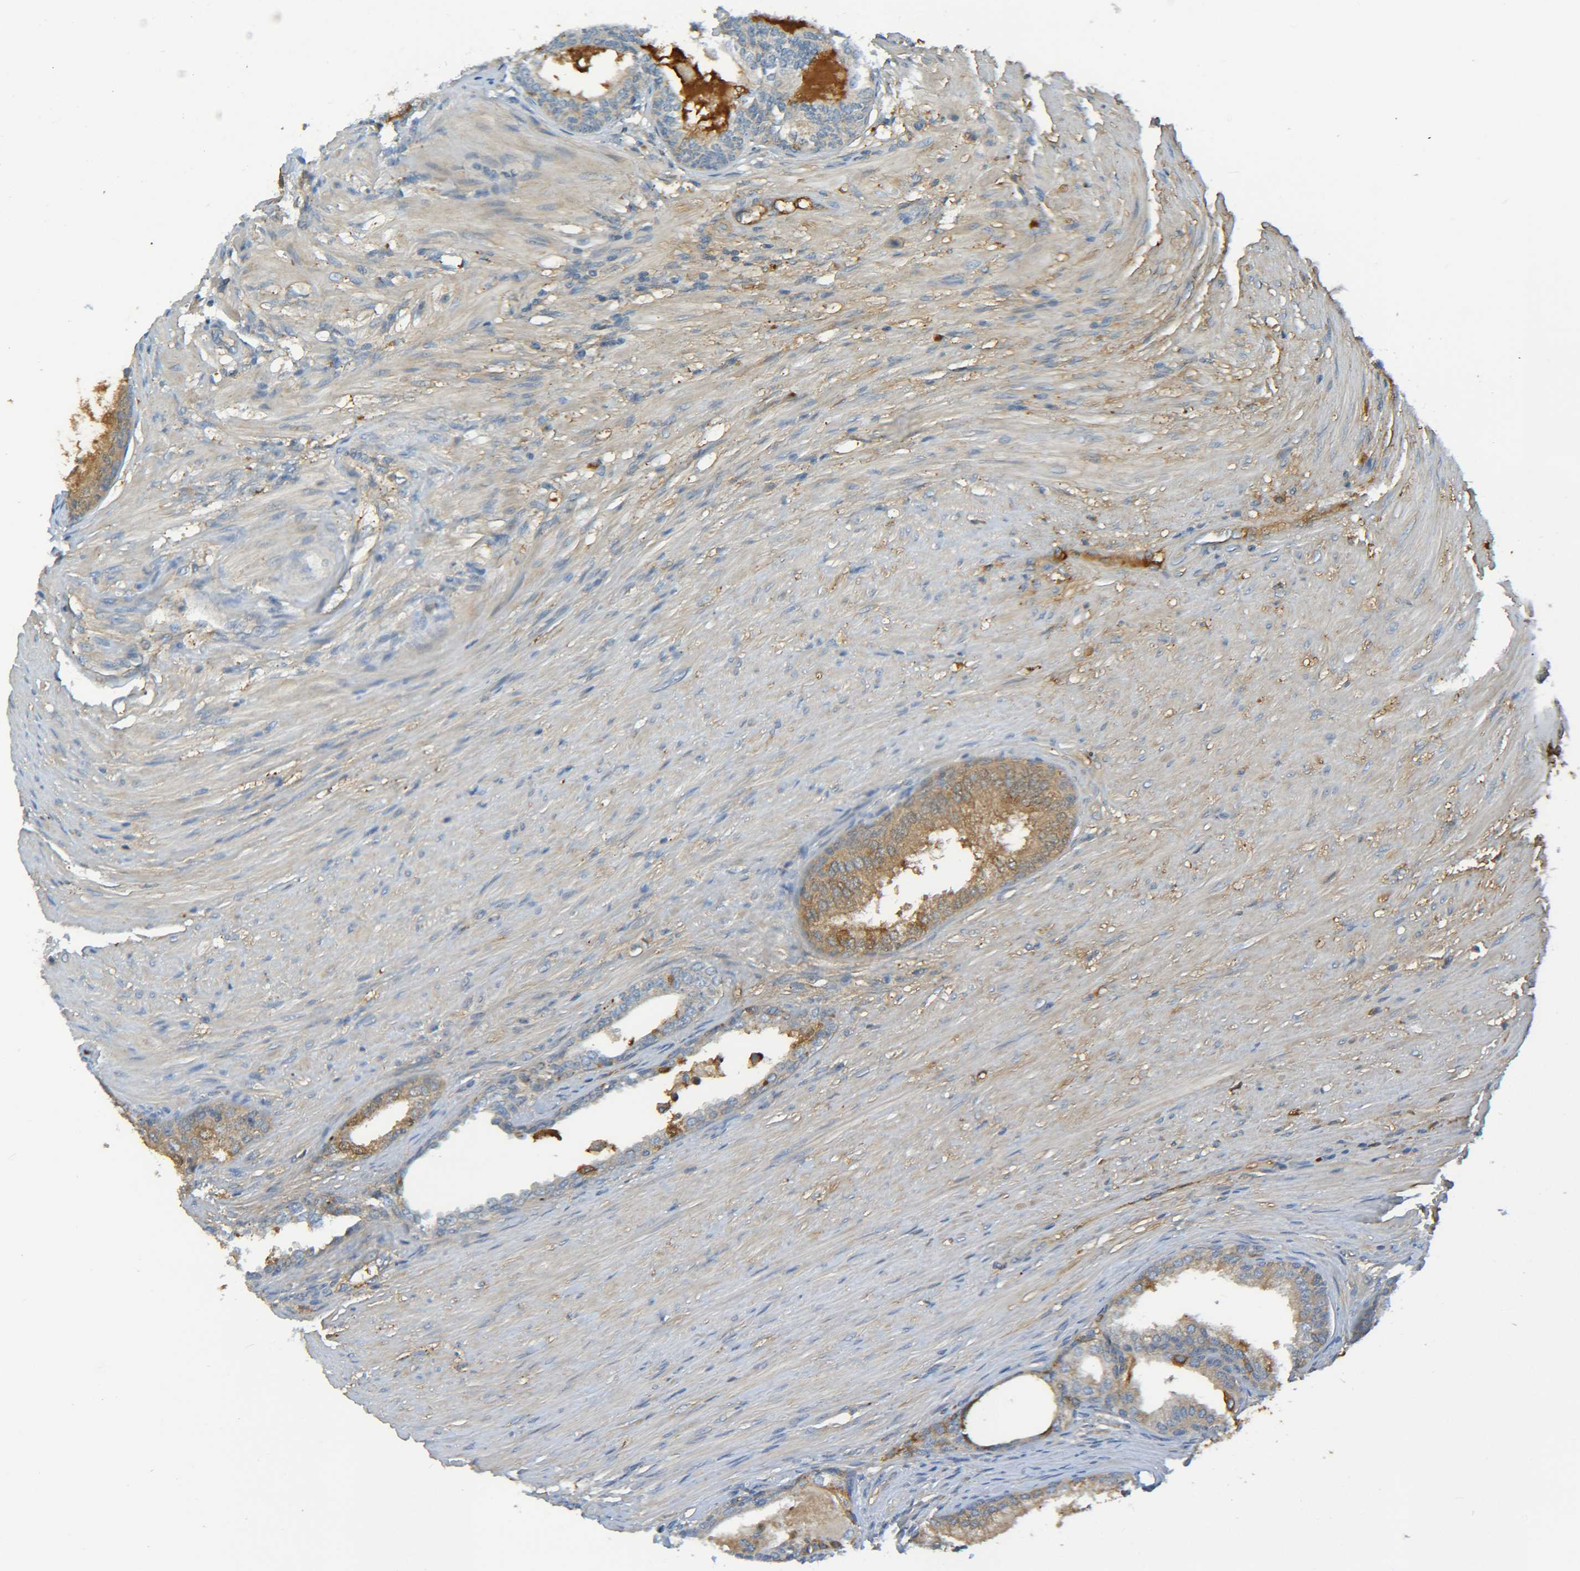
{"staining": {"intensity": "moderate", "quantity": ">75%", "location": "cytoplasmic/membranous"}, "tissue": "prostate", "cell_type": "Glandular cells", "image_type": "normal", "snomed": [{"axis": "morphology", "description": "Normal tissue, NOS"}, {"axis": "topography", "description": "Prostate"}], "caption": "High-power microscopy captured an immunohistochemistry (IHC) histopathology image of unremarkable prostate, revealing moderate cytoplasmic/membranous expression in approximately >75% of glandular cells.", "gene": "C1QA", "patient": {"sex": "male", "age": 76}}